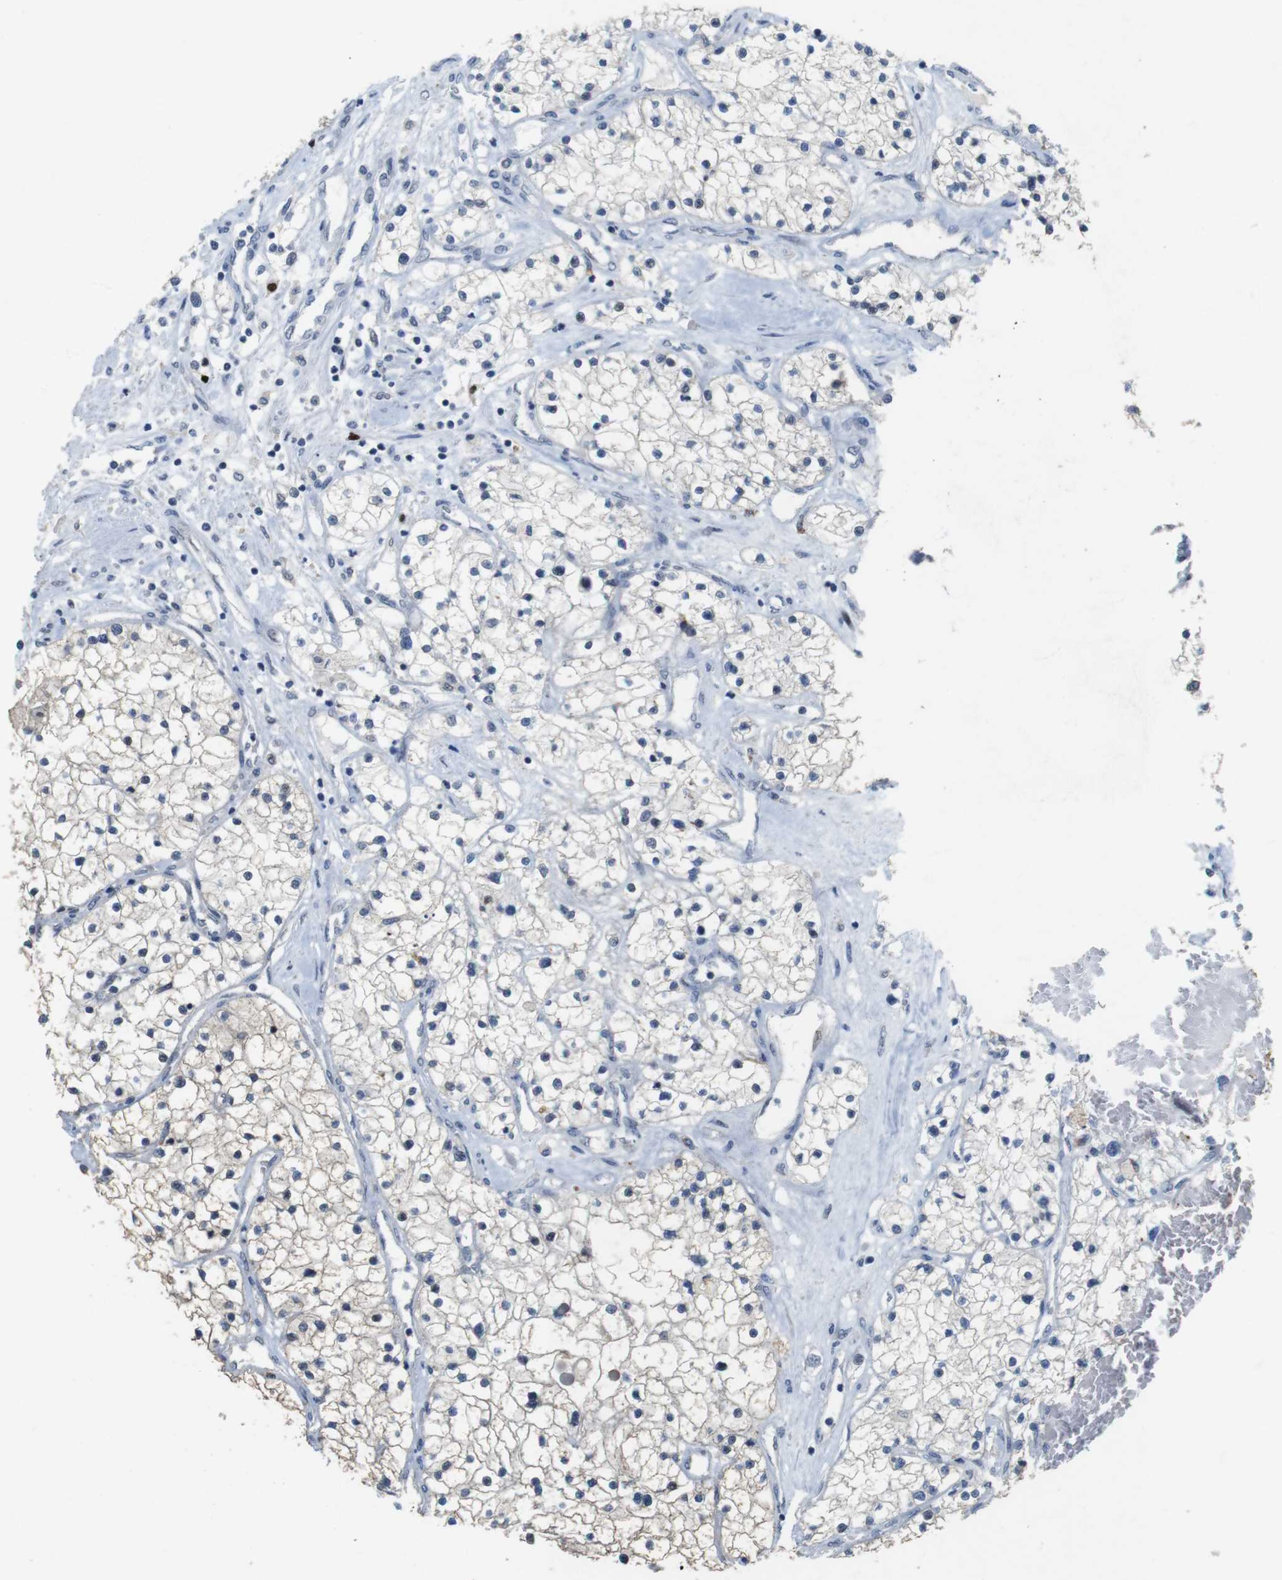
{"staining": {"intensity": "negative", "quantity": "none", "location": "none"}, "tissue": "renal cancer", "cell_type": "Tumor cells", "image_type": "cancer", "snomed": [{"axis": "morphology", "description": "Adenocarcinoma, NOS"}, {"axis": "topography", "description": "Kidney"}], "caption": "The IHC histopathology image has no significant staining in tumor cells of renal cancer tissue. Brightfield microscopy of immunohistochemistry (IHC) stained with DAB (3,3'-diaminobenzidine) (brown) and hematoxylin (blue), captured at high magnification.", "gene": "KPNA2", "patient": {"sex": "male", "age": 68}}